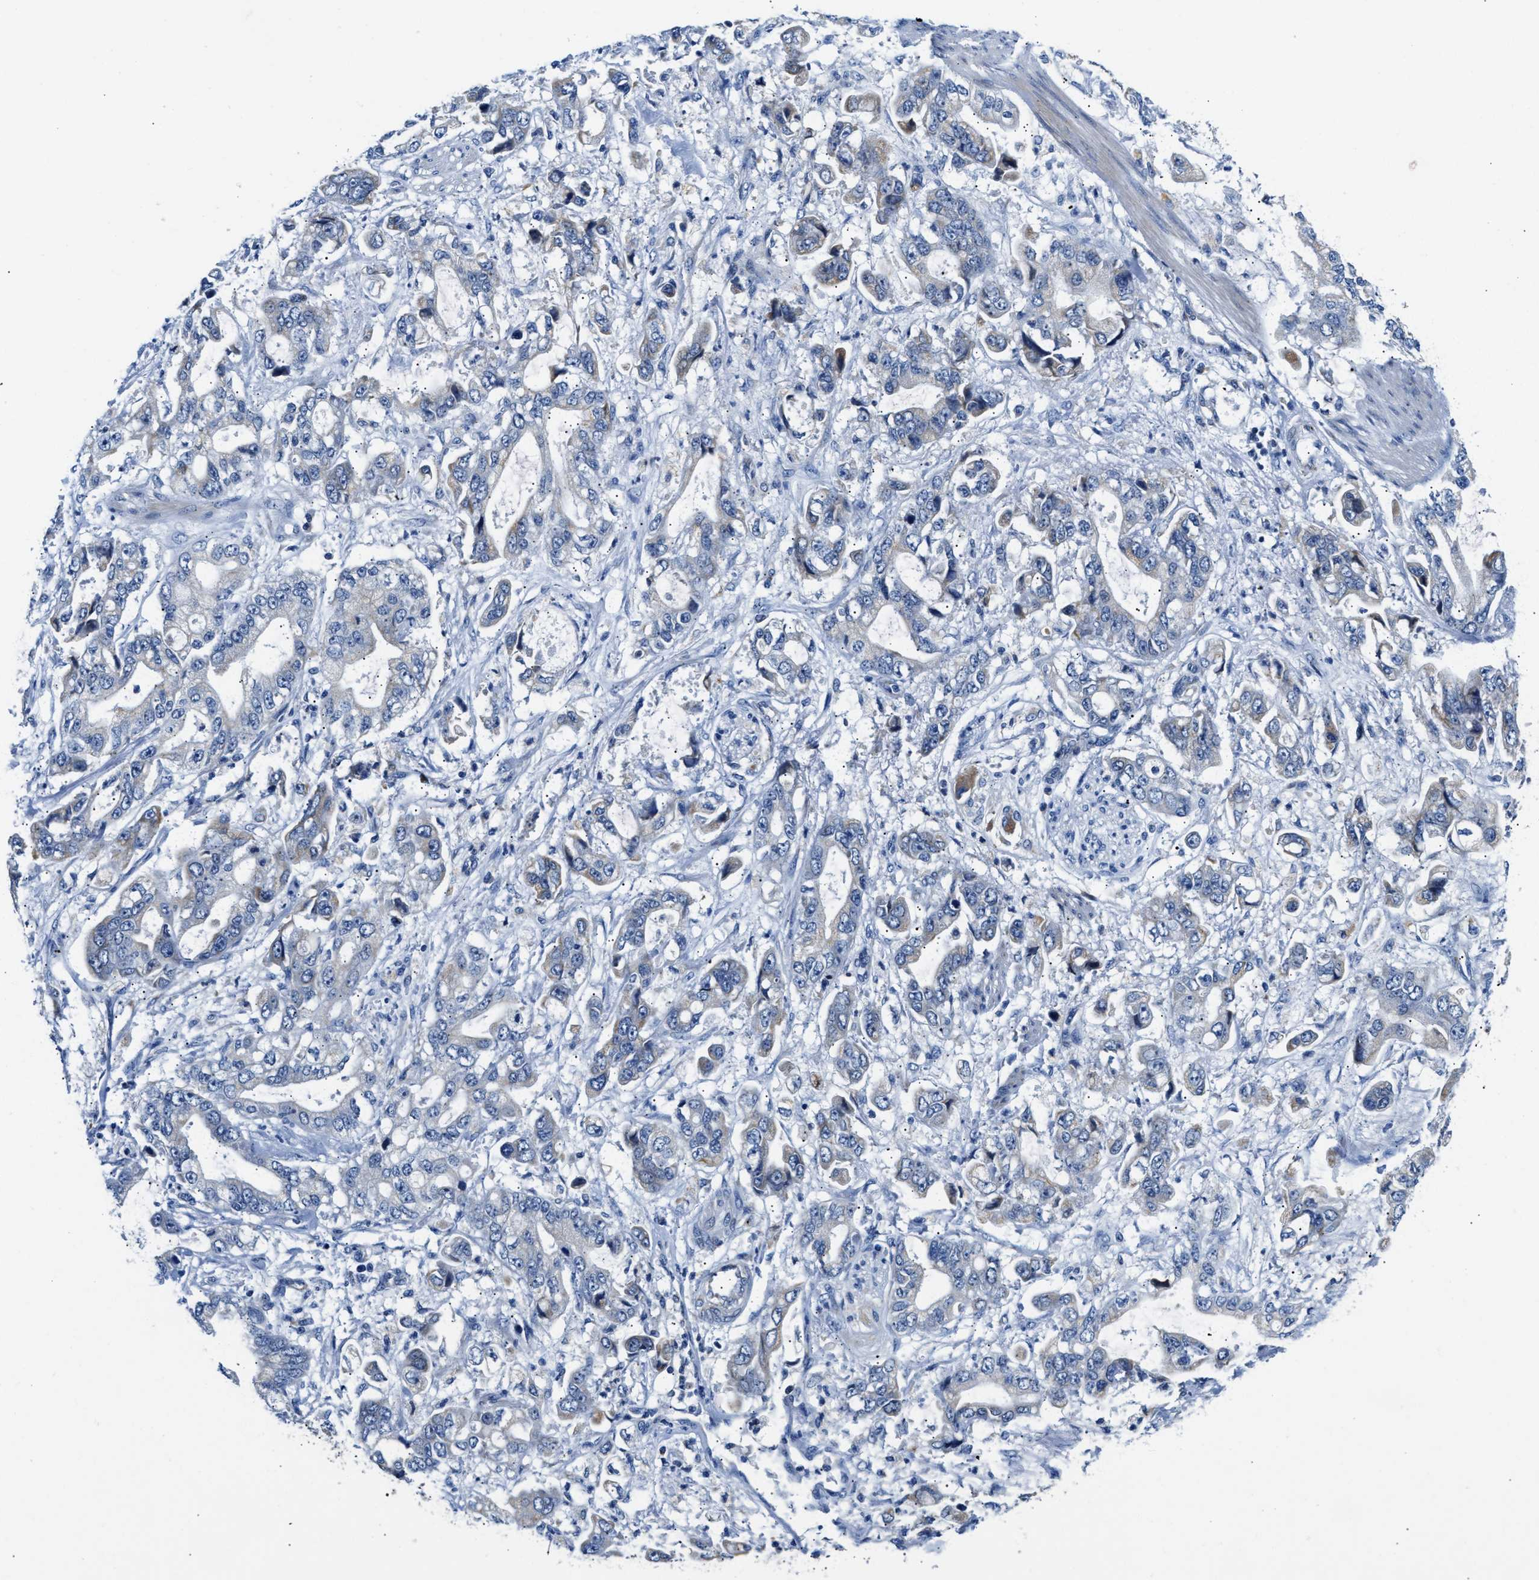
{"staining": {"intensity": "weak", "quantity": "<25%", "location": "cytoplasmic/membranous"}, "tissue": "stomach cancer", "cell_type": "Tumor cells", "image_type": "cancer", "snomed": [{"axis": "morphology", "description": "Normal tissue, NOS"}, {"axis": "morphology", "description": "Adenocarcinoma, NOS"}, {"axis": "topography", "description": "Stomach"}], "caption": "Photomicrograph shows no protein positivity in tumor cells of stomach cancer (adenocarcinoma) tissue. (DAB immunohistochemistry visualized using brightfield microscopy, high magnification).", "gene": "ACADVL", "patient": {"sex": "male", "age": 62}}